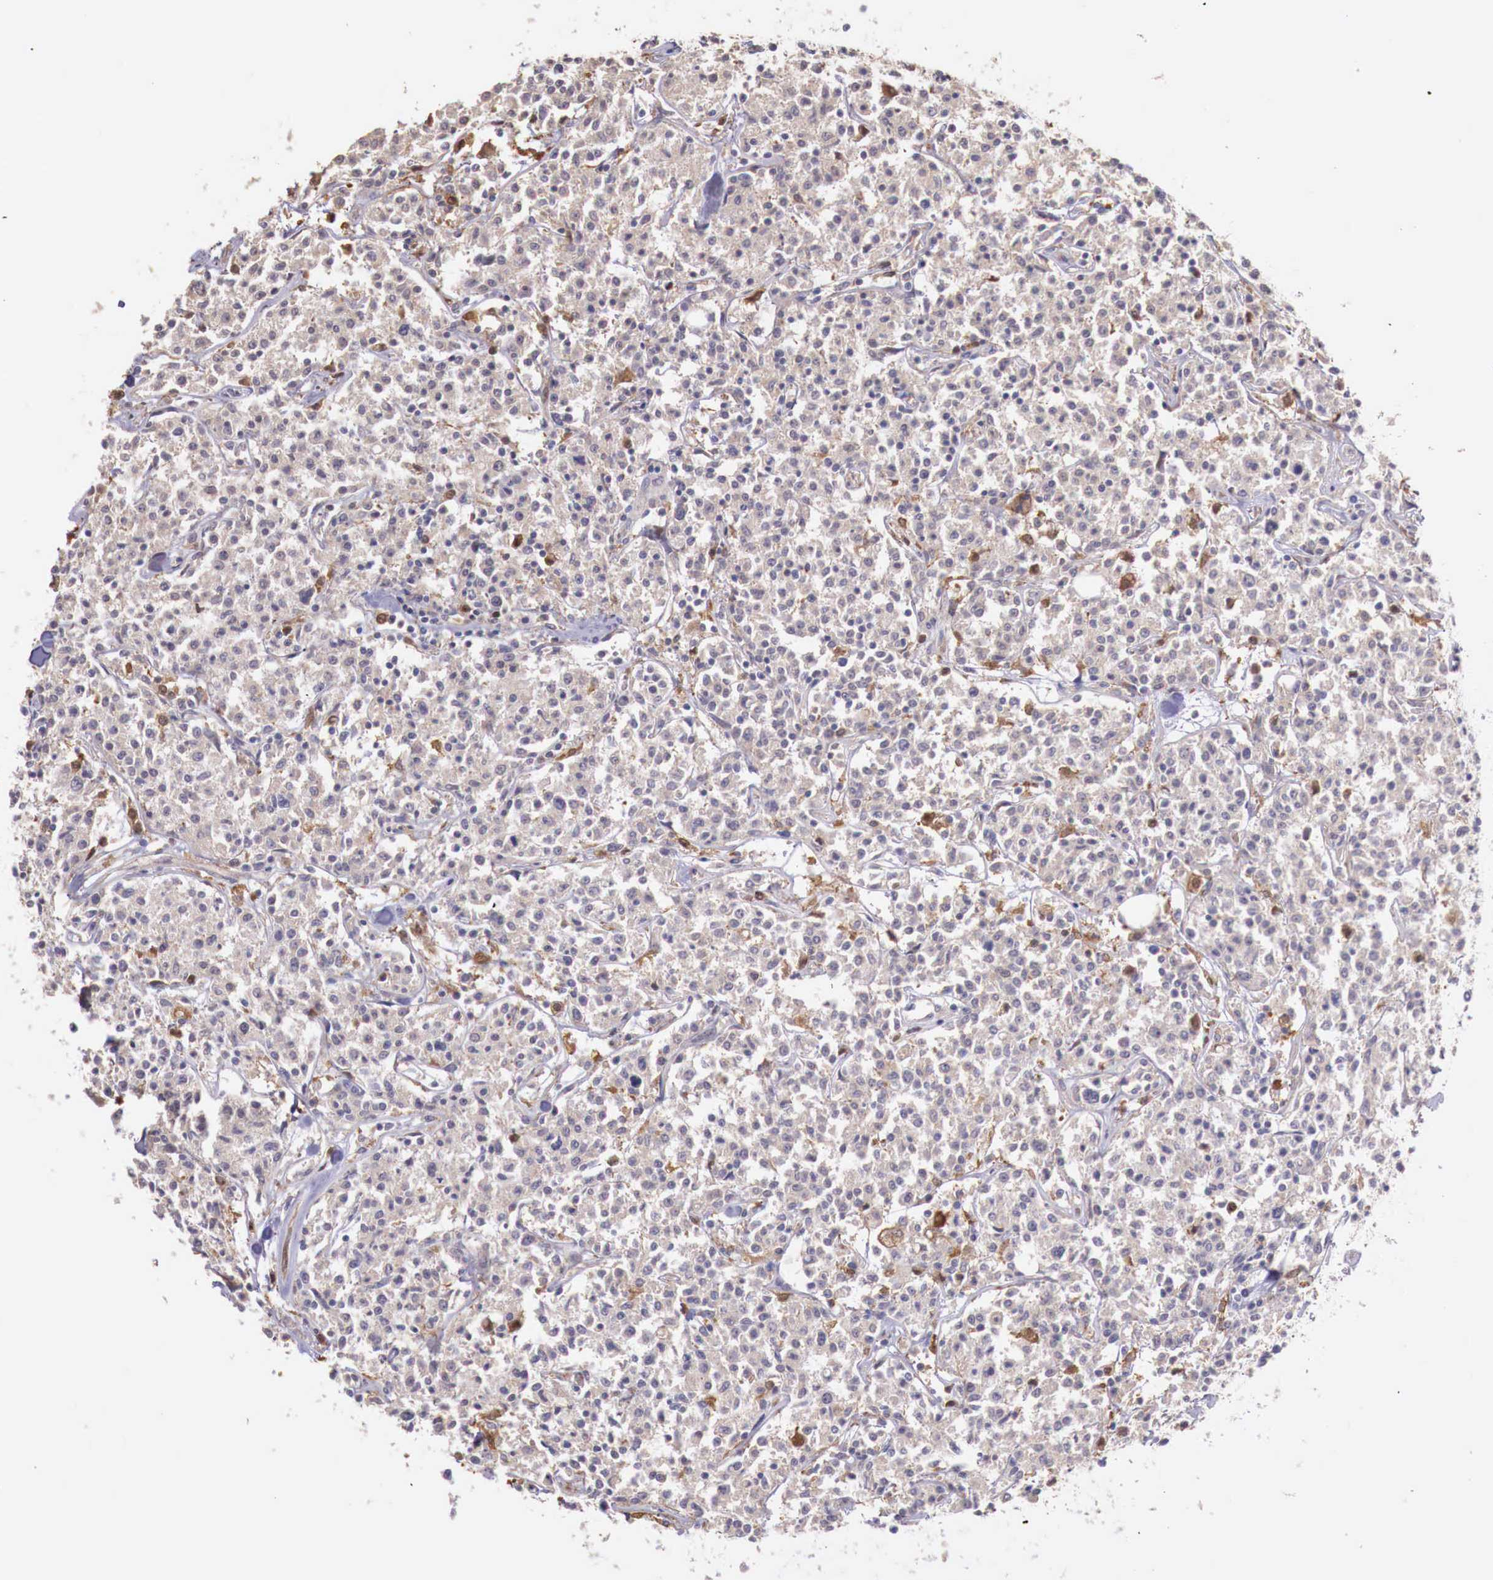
{"staining": {"intensity": "weak", "quantity": "25%-75%", "location": "cytoplasmic/membranous"}, "tissue": "lymphoma", "cell_type": "Tumor cells", "image_type": "cancer", "snomed": [{"axis": "morphology", "description": "Malignant lymphoma, non-Hodgkin's type, Low grade"}, {"axis": "topography", "description": "Small intestine"}], "caption": "Malignant lymphoma, non-Hodgkin's type (low-grade) stained for a protein (brown) reveals weak cytoplasmic/membranous positive positivity in about 25%-75% of tumor cells.", "gene": "GAB2", "patient": {"sex": "female", "age": 59}}